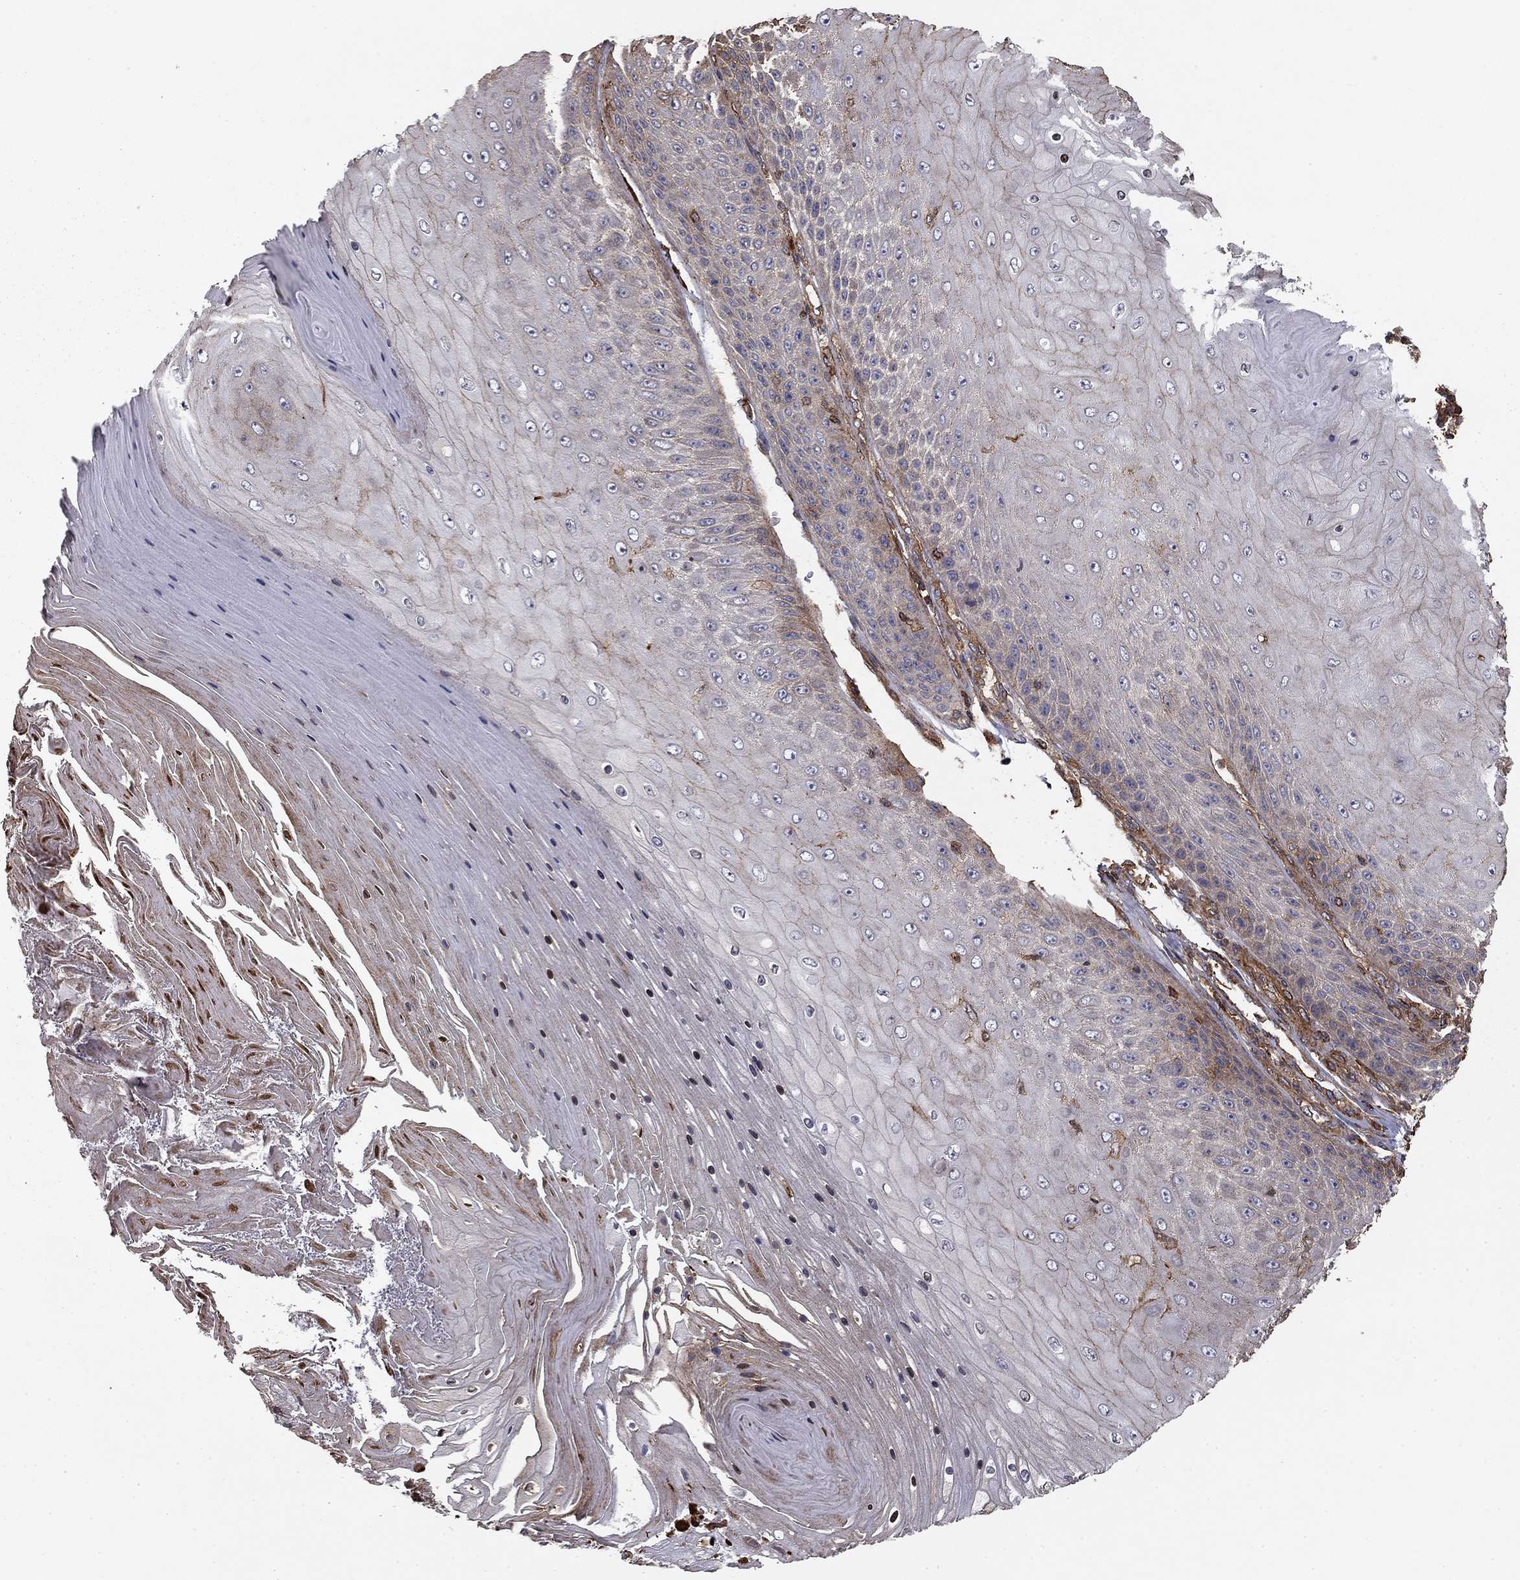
{"staining": {"intensity": "negative", "quantity": "none", "location": "none"}, "tissue": "skin cancer", "cell_type": "Tumor cells", "image_type": "cancer", "snomed": [{"axis": "morphology", "description": "Squamous cell carcinoma, NOS"}, {"axis": "topography", "description": "Skin"}], "caption": "Skin cancer (squamous cell carcinoma) stained for a protein using immunohistochemistry (IHC) displays no staining tumor cells.", "gene": "HABP4", "patient": {"sex": "male", "age": 62}}